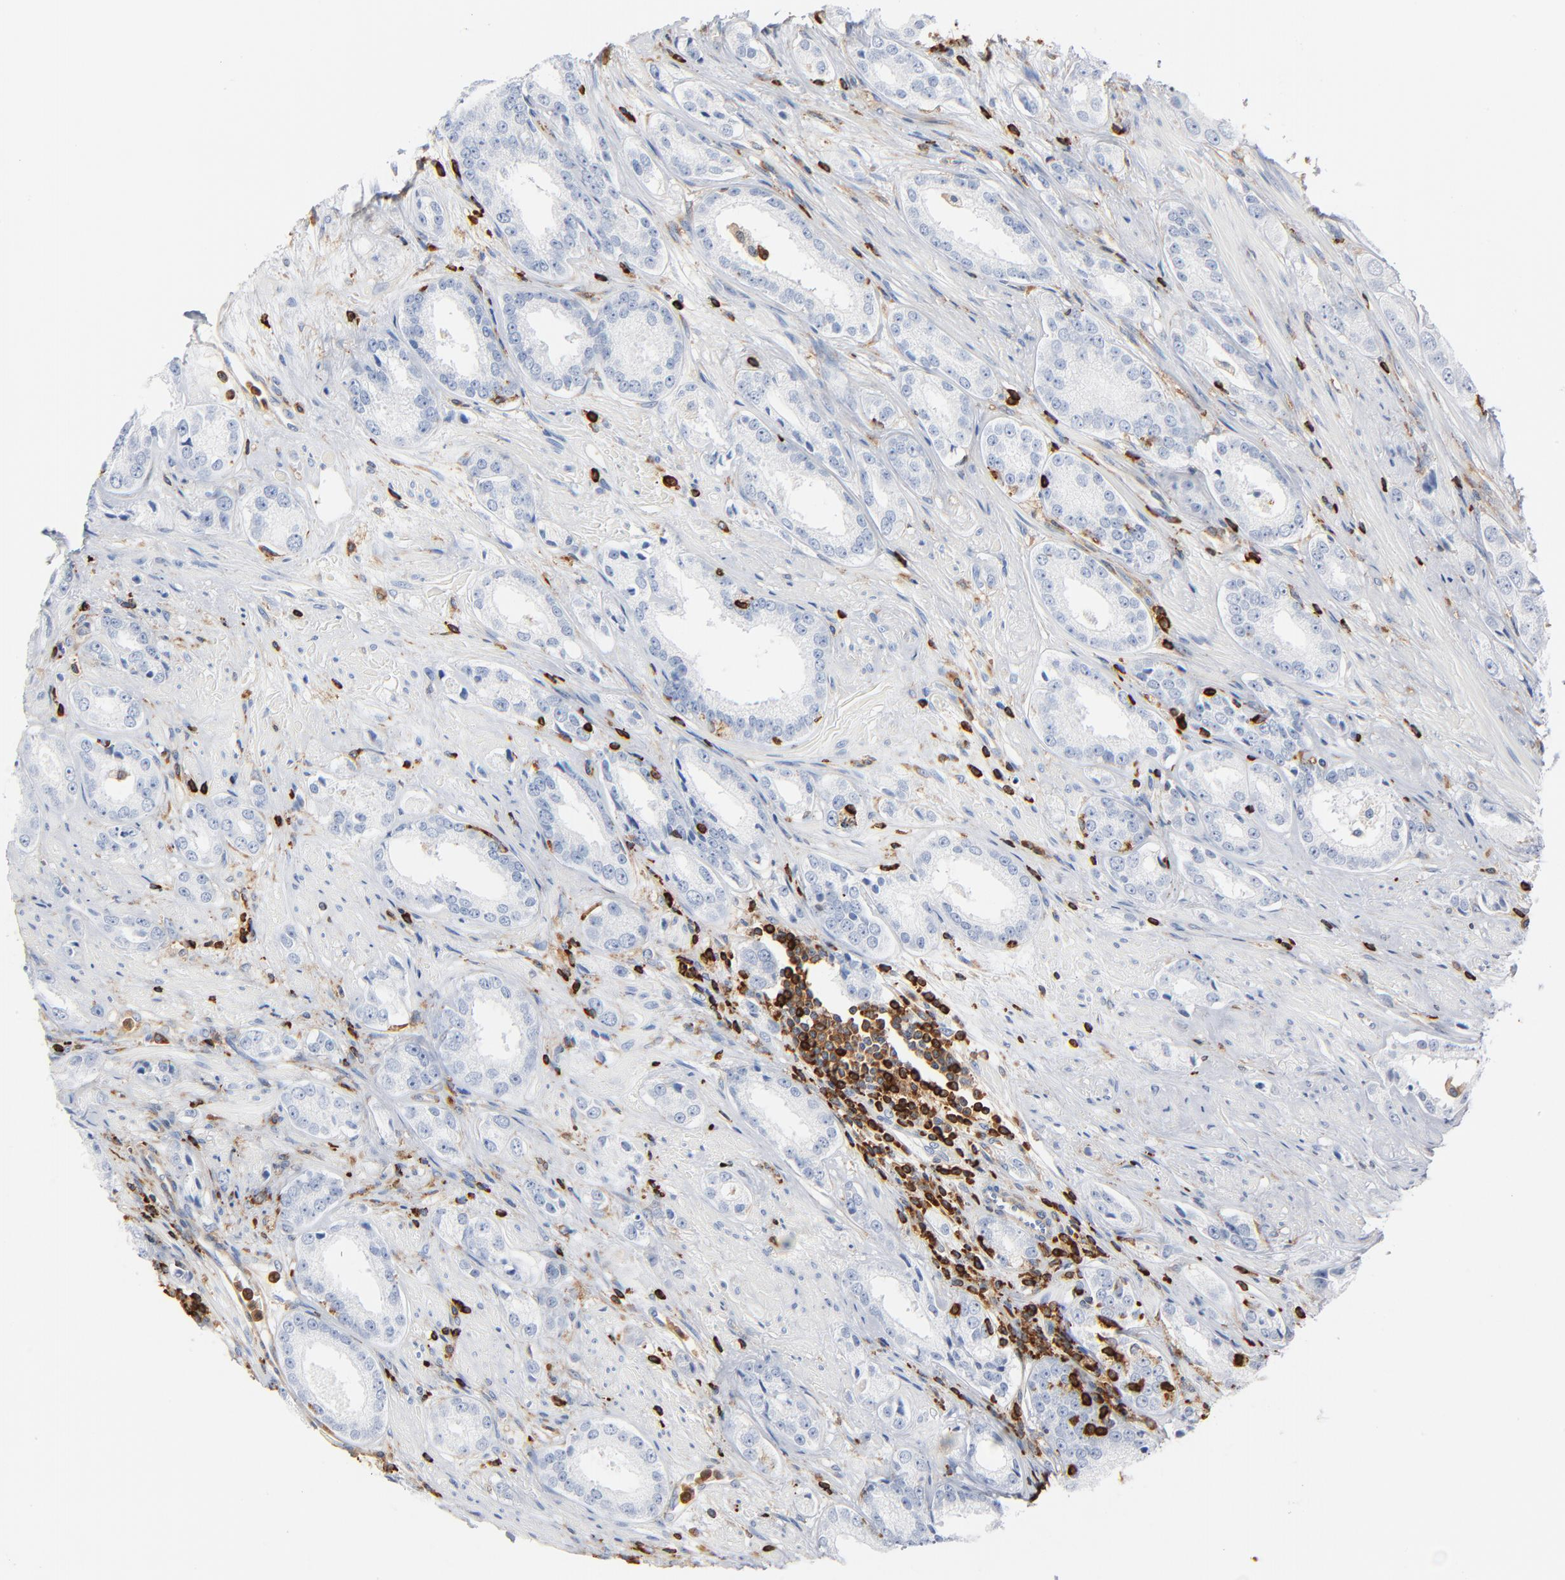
{"staining": {"intensity": "negative", "quantity": "none", "location": "none"}, "tissue": "prostate cancer", "cell_type": "Tumor cells", "image_type": "cancer", "snomed": [{"axis": "morphology", "description": "Adenocarcinoma, Medium grade"}, {"axis": "topography", "description": "Prostate"}], "caption": "Immunohistochemistry image of prostate medium-grade adenocarcinoma stained for a protein (brown), which reveals no expression in tumor cells.", "gene": "SH3KBP1", "patient": {"sex": "male", "age": 53}}